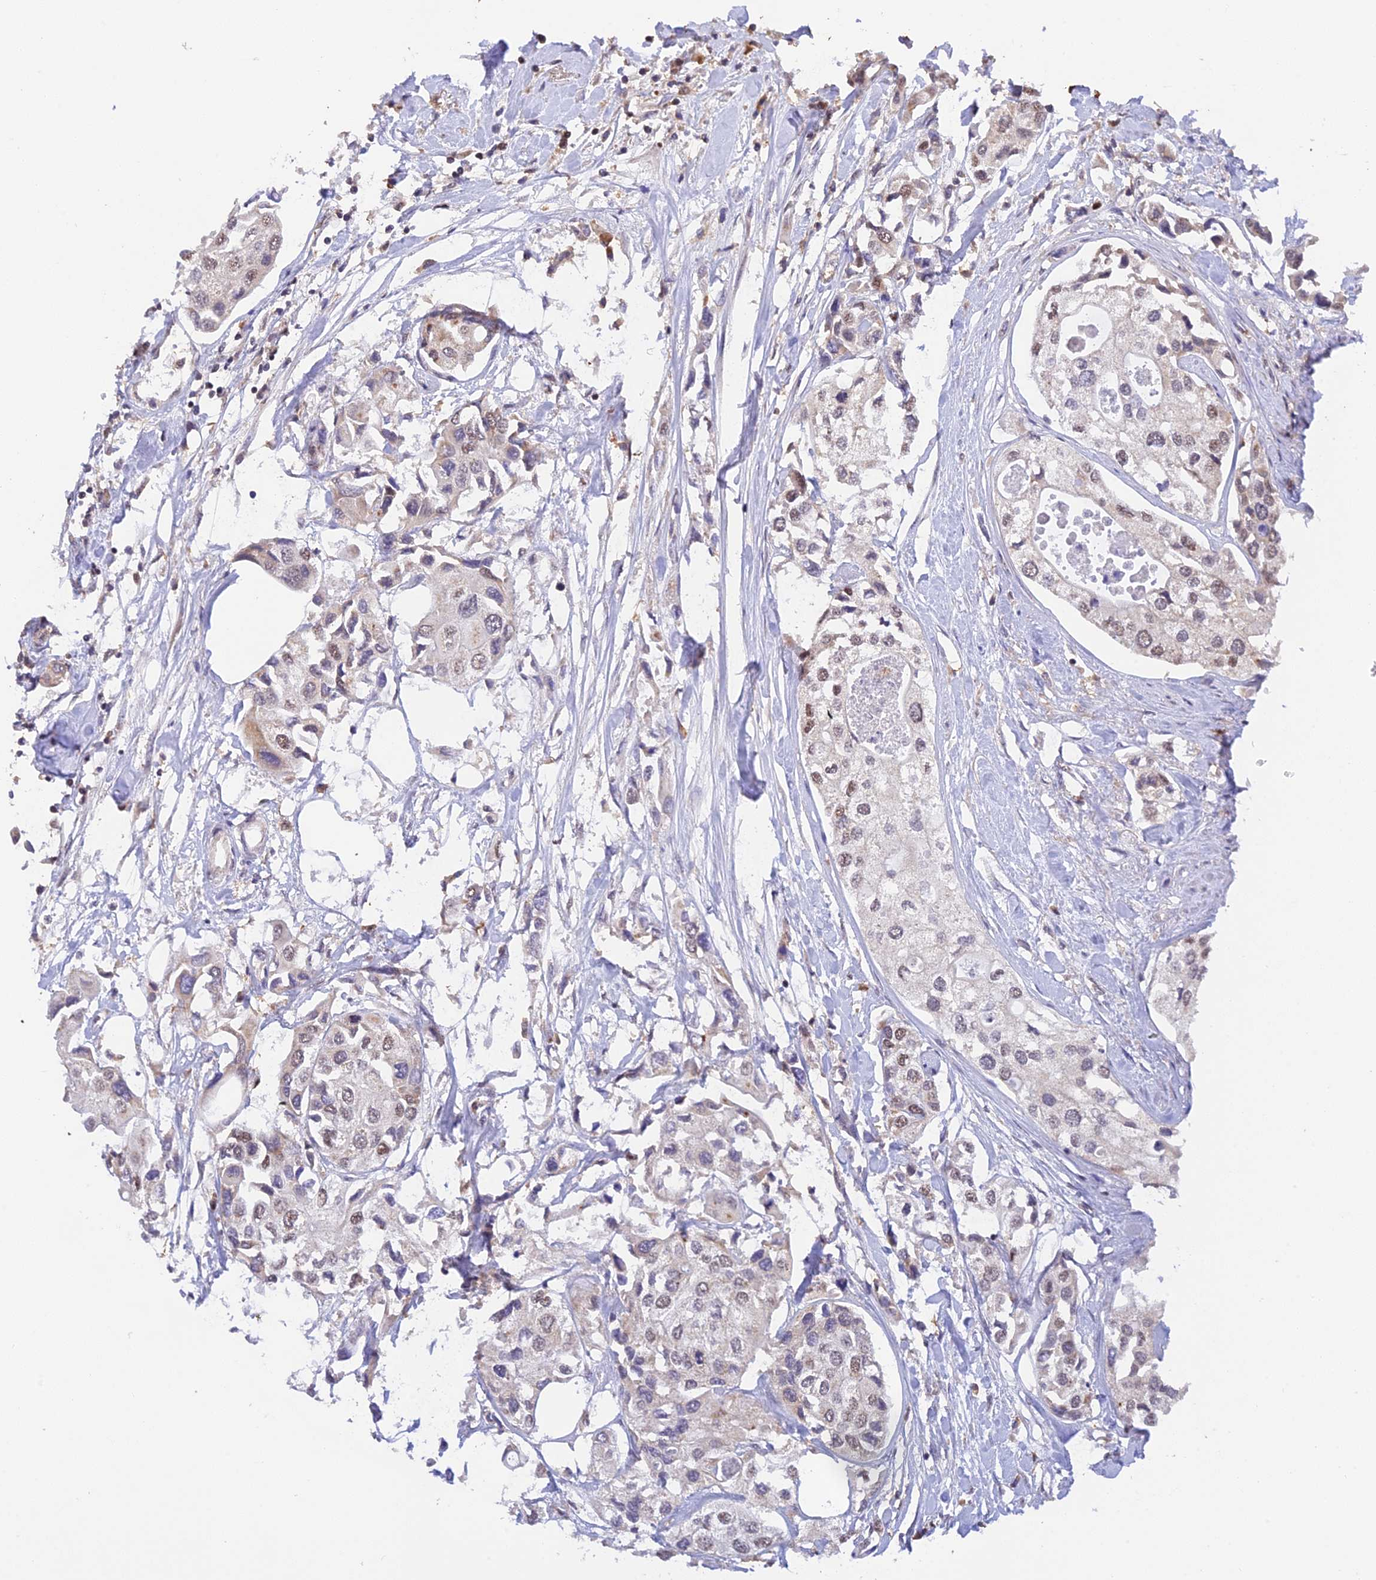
{"staining": {"intensity": "weak", "quantity": "<25%", "location": "nuclear"}, "tissue": "urothelial cancer", "cell_type": "Tumor cells", "image_type": "cancer", "snomed": [{"axis": "morphology", "description": "Urothelial carcinoma, High grade"}, {"axis": "topography", "description": "Urinary bladder"}], "caption": "Immunohistochemistry of urothelial cancer demonstrates no expression in tumor cells.", "gene": "PEX16", "patient": {"sex": "male", "age": 64}}